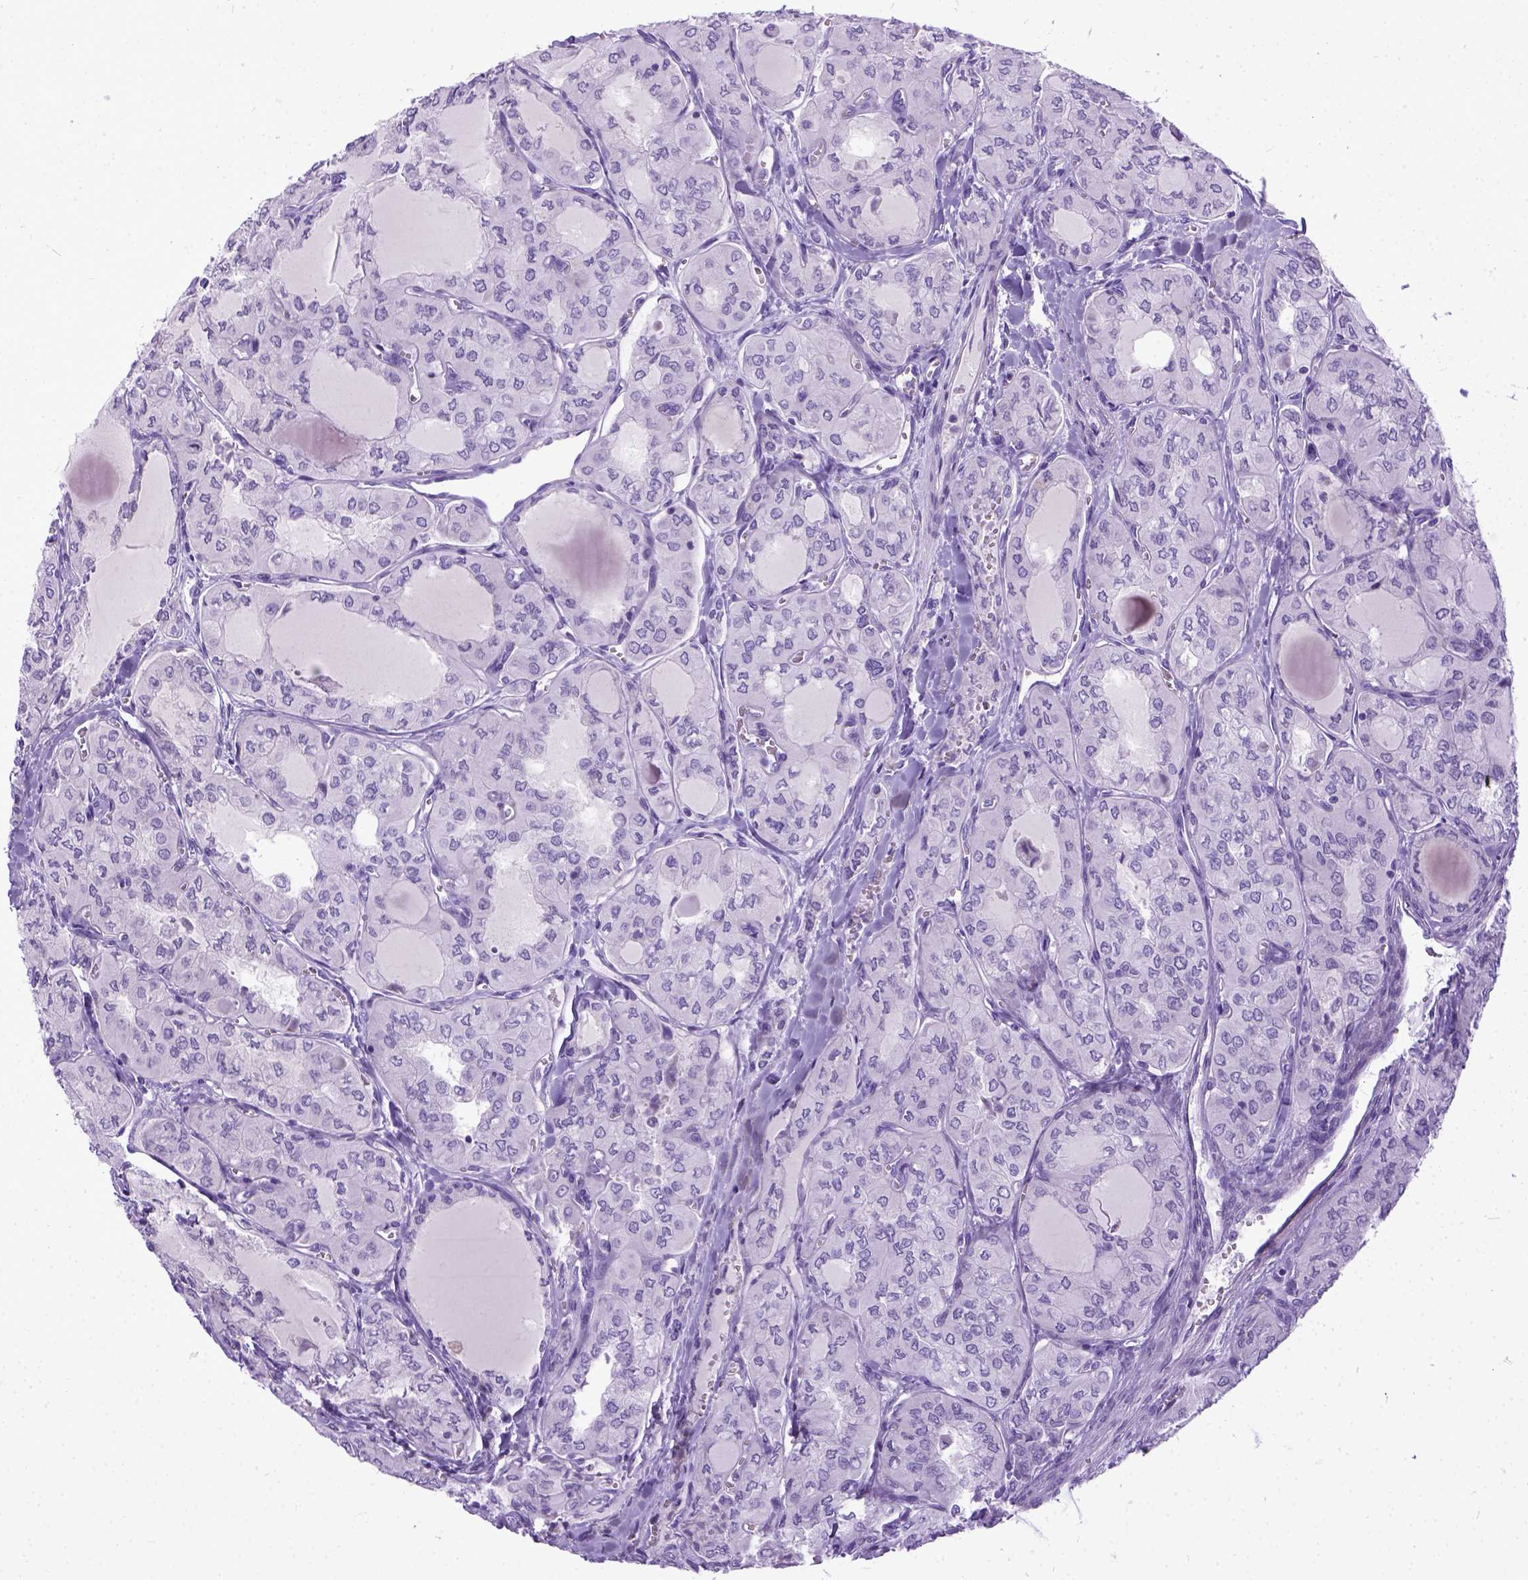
{"staining": {"intensity": "negative", "quantity": "none", "location": "none"}, "tissue": "thyroid cancer", "cell_type": "Tumor cells", "image_type": "cancer", "snomed": [{"axis": "morphology", "description": "Papillary adenocarcinoma, NOS"}, {"axis": "topography", "description": "Thyroid gland"}], "caption": "DAB immunohistochemical staining of human thyroid cancer exhibits no significant staining in tumor cells.", "gene": "PLK5", "patient": {"sex": "male", "age": 20}}